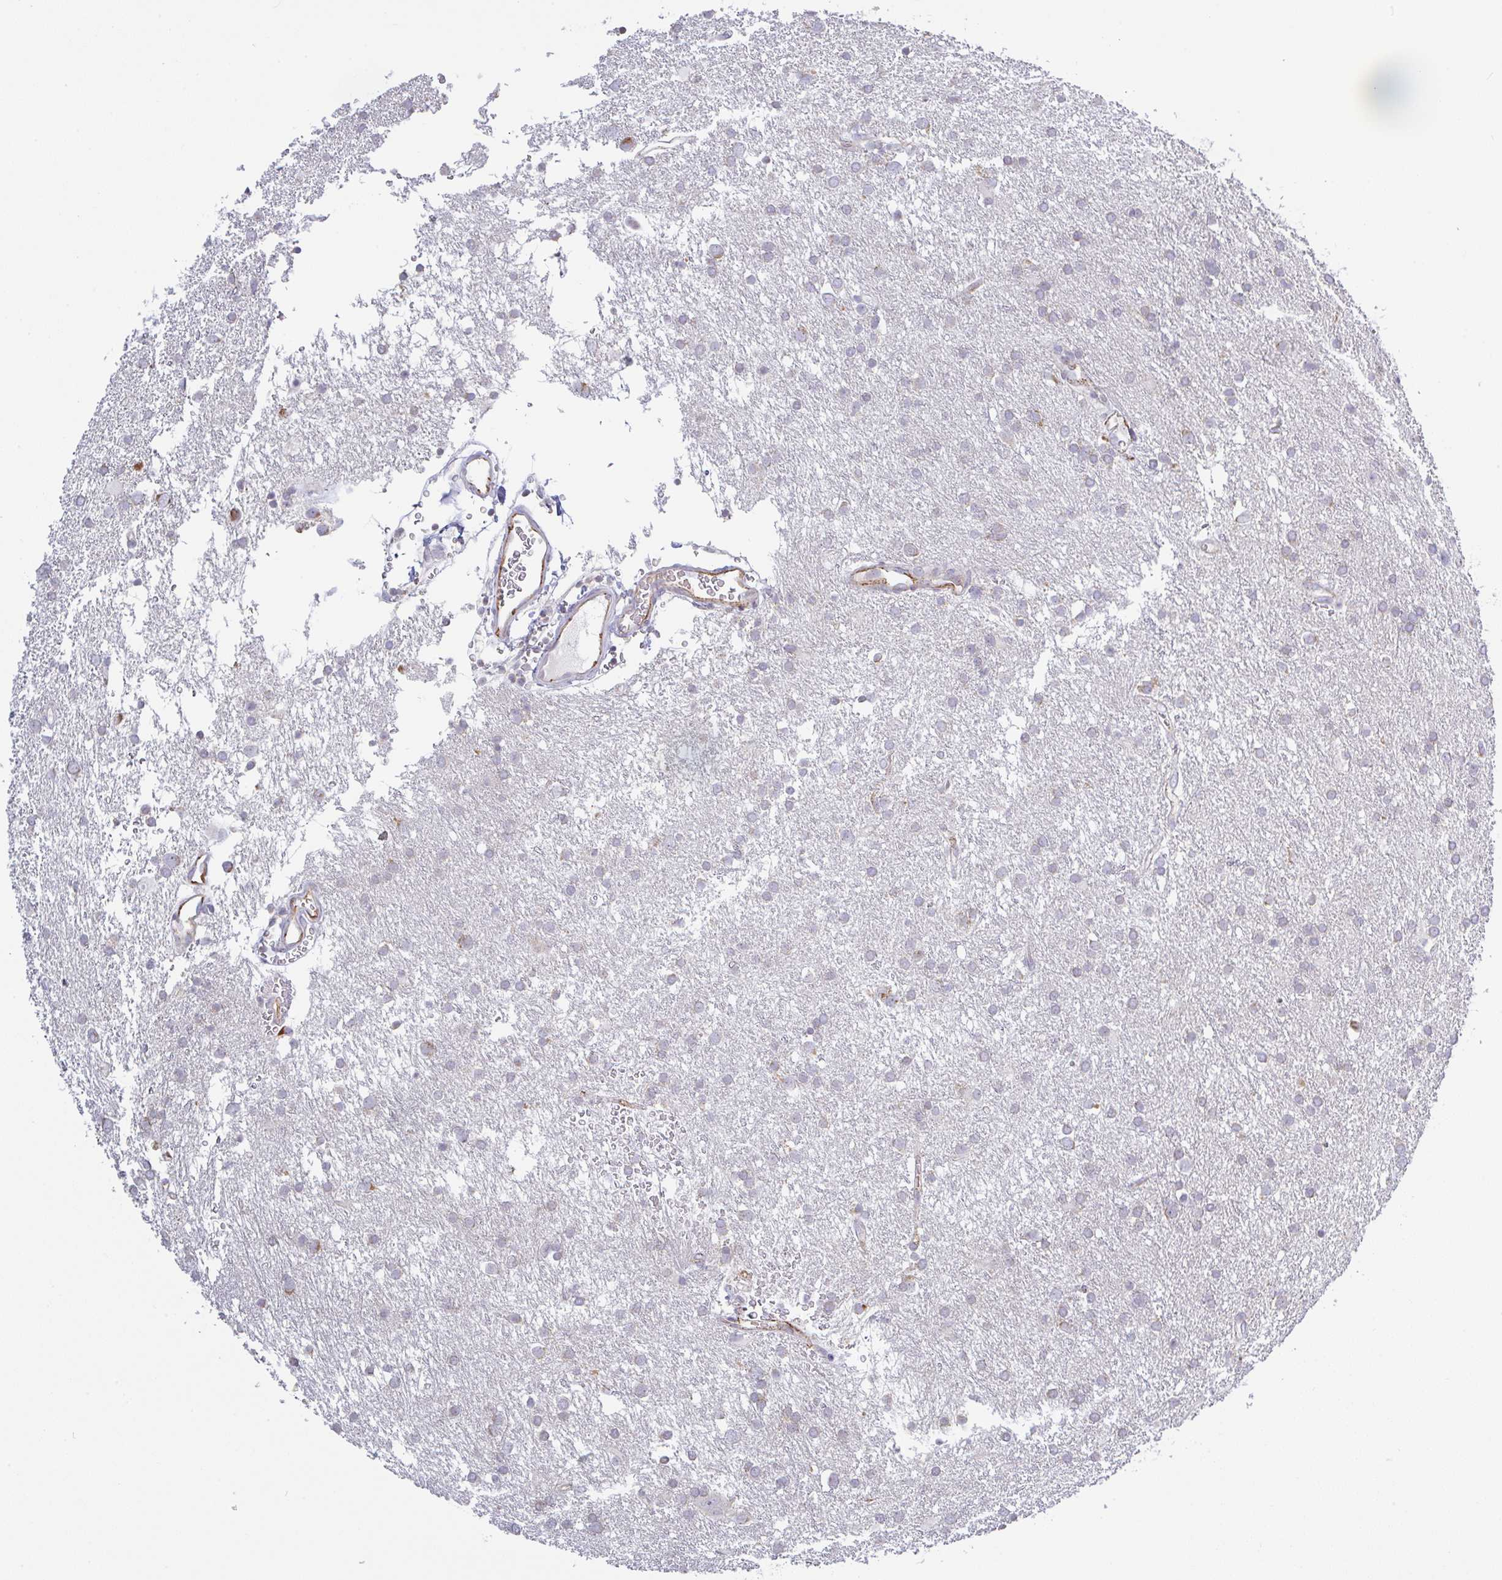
{"staining": {"intensity": "moderate", "quantity": "<25%", "location": "cytoplasmic/membranous"}, "tissue": "glioma", "cell_type": "Tumor cells", "image_type": "cancer", "snomed": [{"axis": "morphology", "description": "Glioma, malignant, Low grade"}, {"axis": "topography", "description": "Brain"}], "caption": "Protein staining demonstrates moderate cytoplasmic/membranous staining in about <25% of tumor cells in low-grade glioma (malignant). (DAB (3,3'-diaminobenzidine) IHC, brown staining for protein, blue staining for nuclei).", "gene": "PLCD4", "patient": {"sex": "female", "age": 32}}